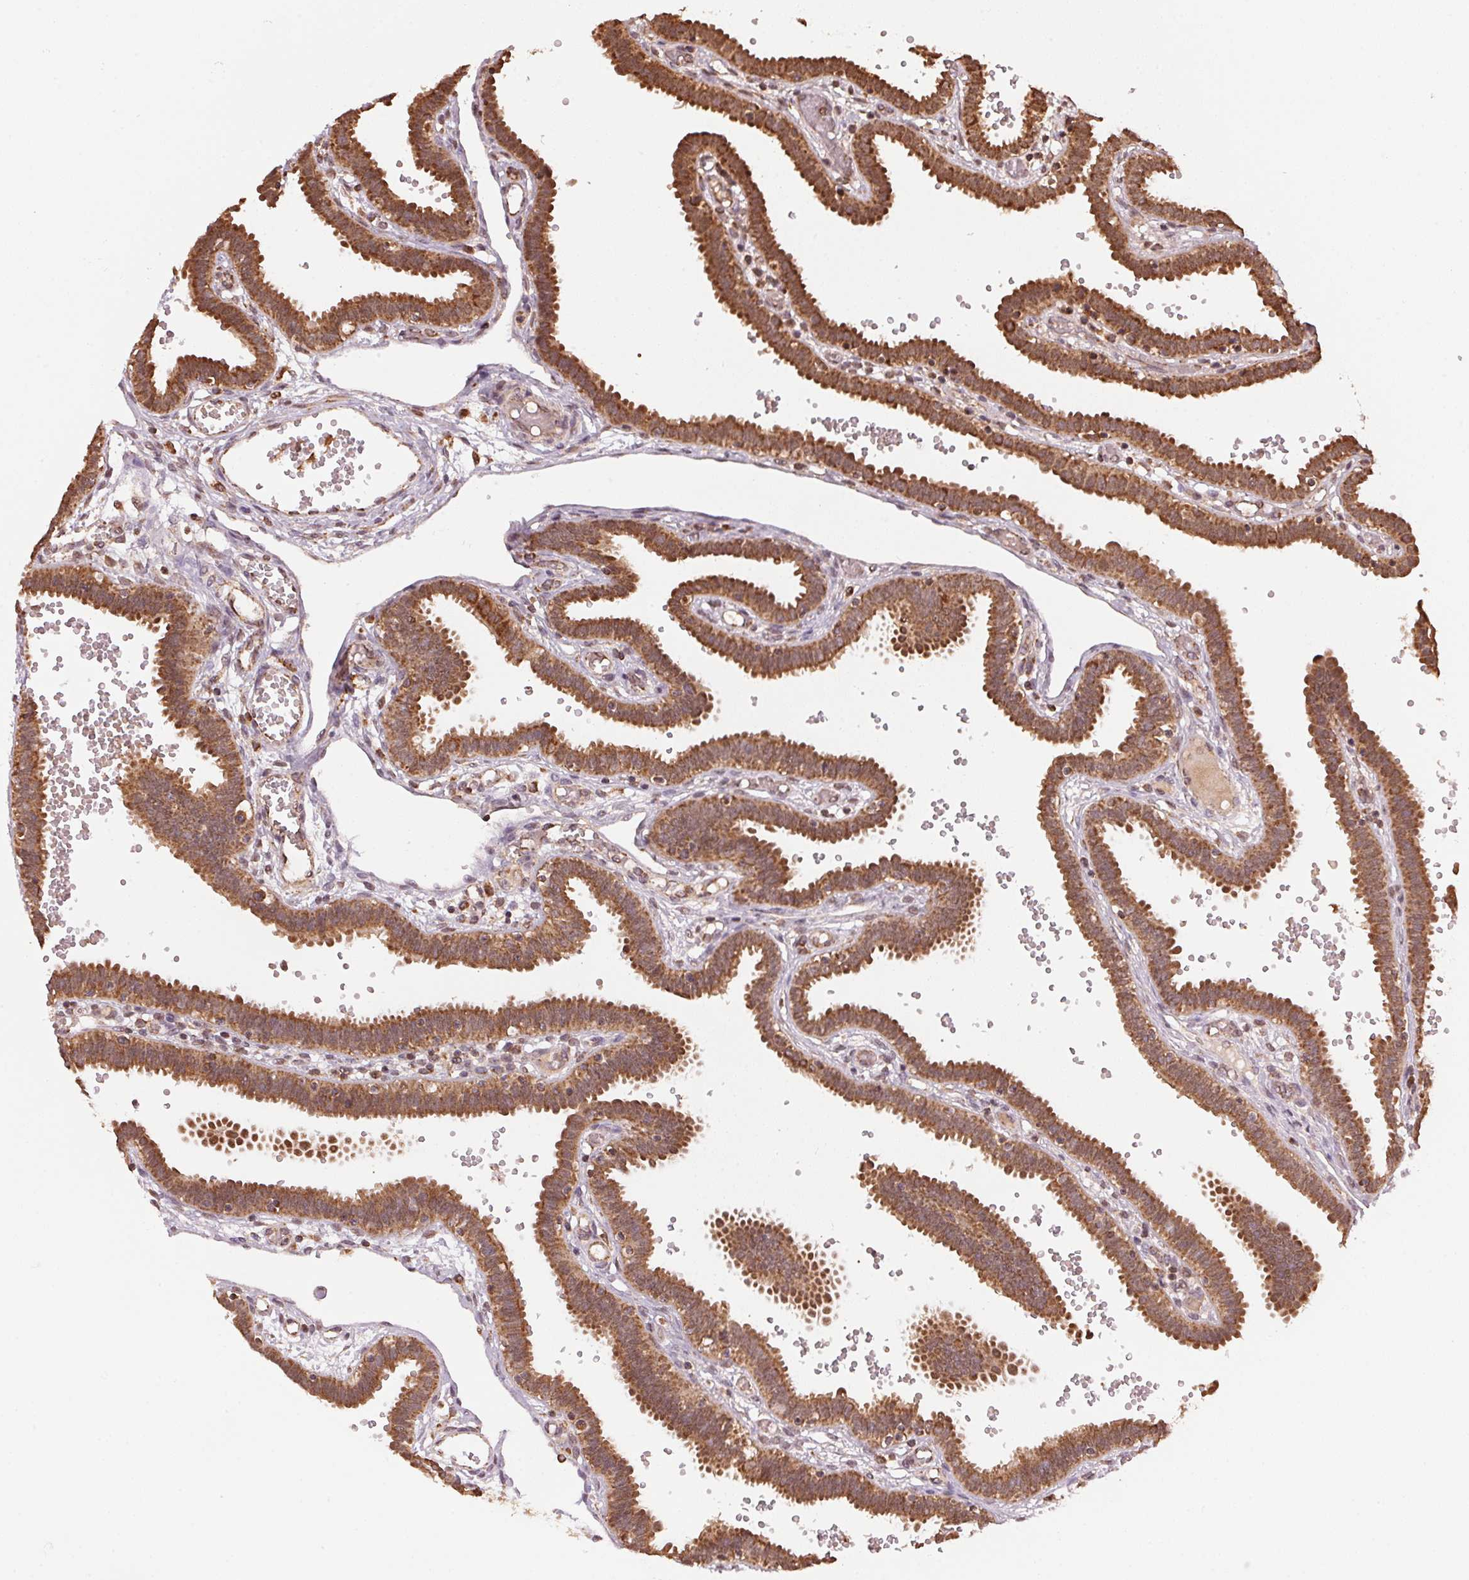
{"staining": {"intensity": "strong", "quantity": ">75%", "location": "cytoplasmic/membranous"}, "tissue": "fallopian tube", "cell_type": "Glandular cells", "image_type": "normal", "snomed": [{"axis": "morphology", "description": "Normal tissue, NOS"}, {"axis": "topography", "description": "Fallopian tube"}], "caption": "Fallopian tube stained for a protein shows strong cytoplasmic/membranous positivity in glandular cells. The staining was performed using DAB (3,3'-diaminobenzidine) to visualize the protein expression in brown, while the nuclei were stained in blue with hematoxylin (Magnification: 20x).", "gene": "ARHGAP6", "patient": {"sex": "female", "age": 37}}